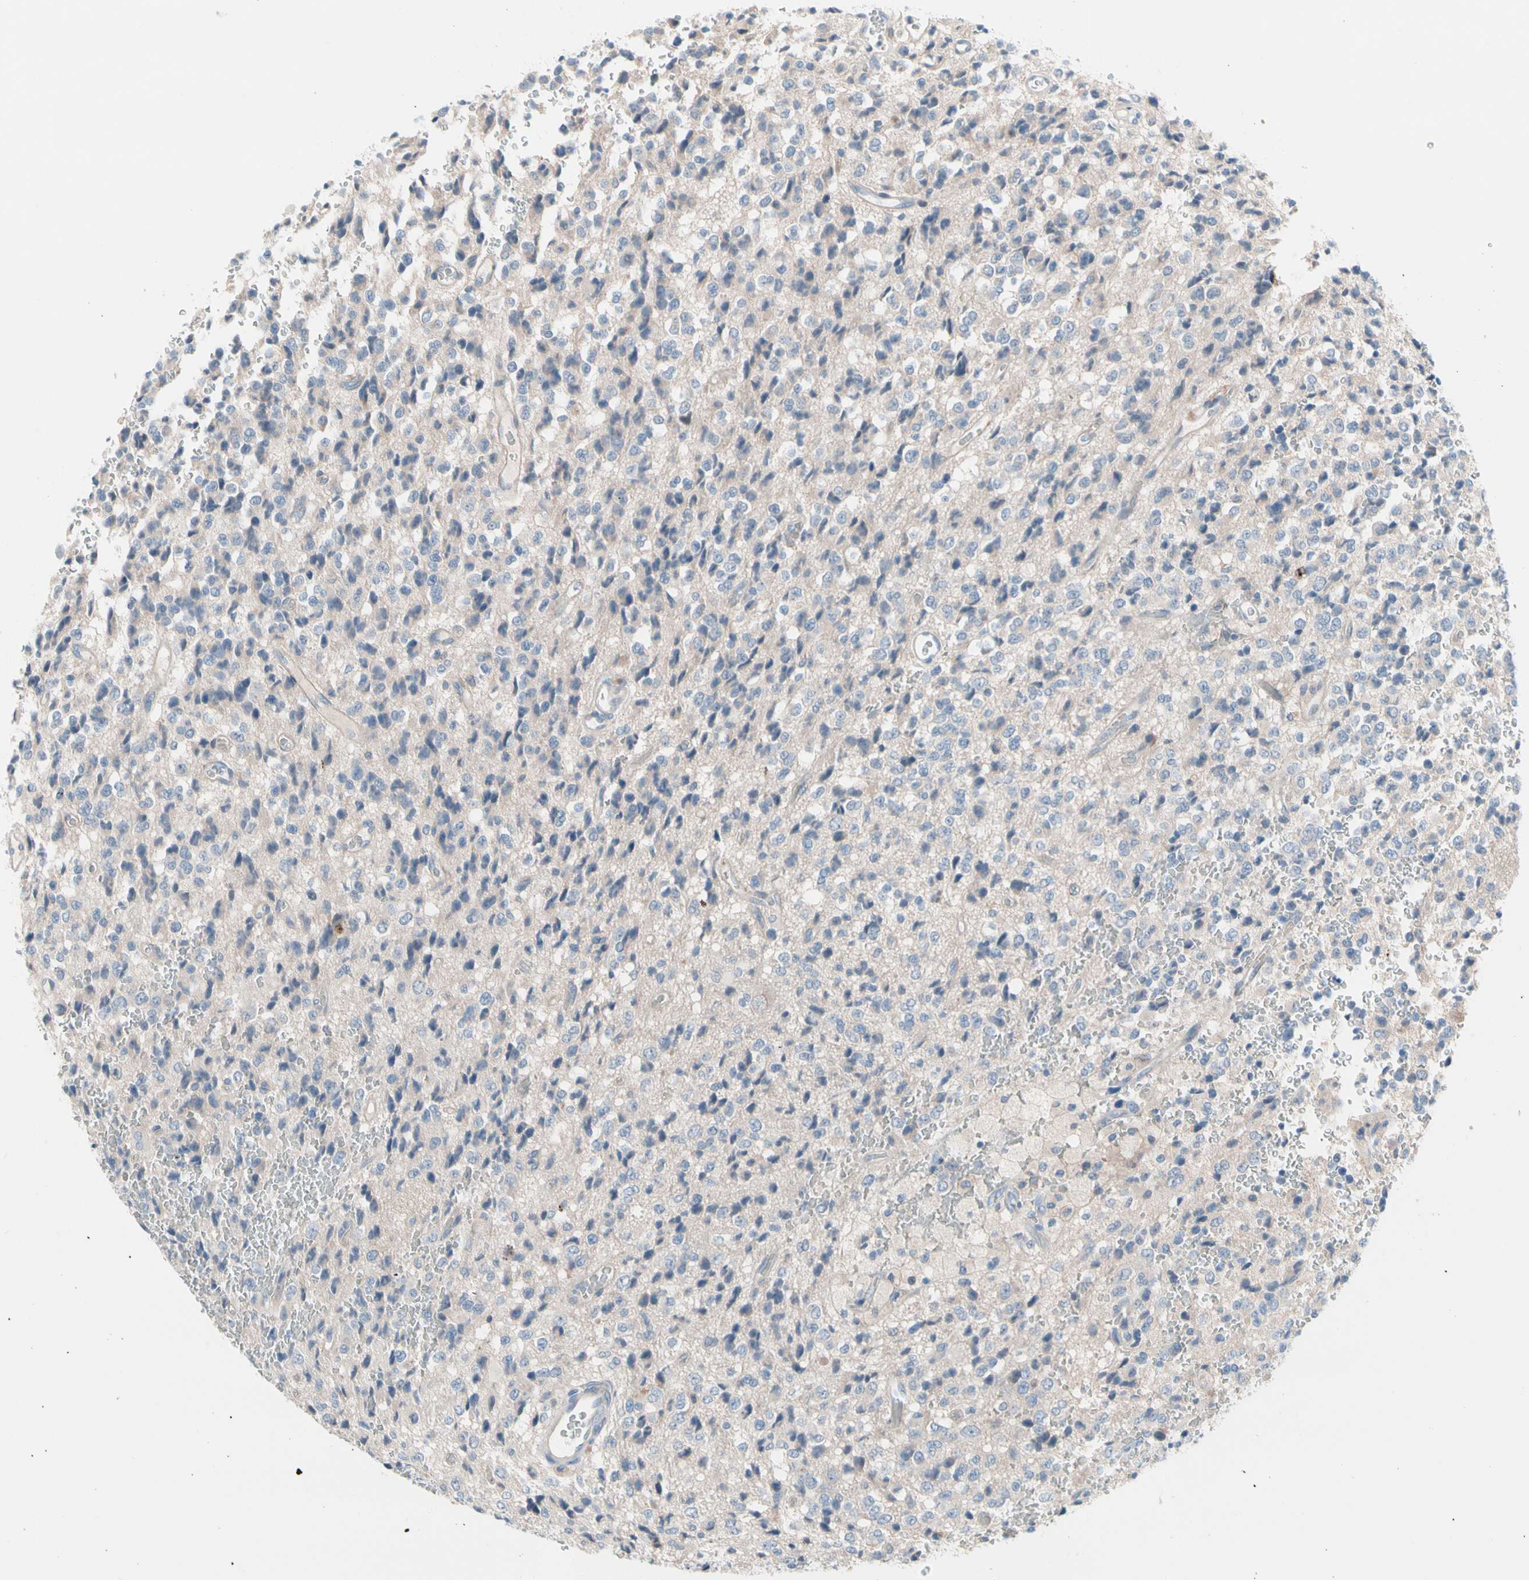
{"staining": {"intensity": "weak", "quantity": "<25%", "location": "cytoplasmic/membranous"}, "tissue": "glioma", "cell_type": "Tumor cells", "image_type": "cancer", "snomed": [{"axis": "morphology", "description": "Glioma, malignant, High grade"}, {"axis": "topography", "description": "pancreas cauda"}], "caption": "Tumor cells are negative for brown protein staining in malignant glioma (high-grade). (DAB (3,3'-diaminobenzidine) IHC, high magnification).", "gene": "CASQ1", "patient": {"sex": "male", "age": 60}}